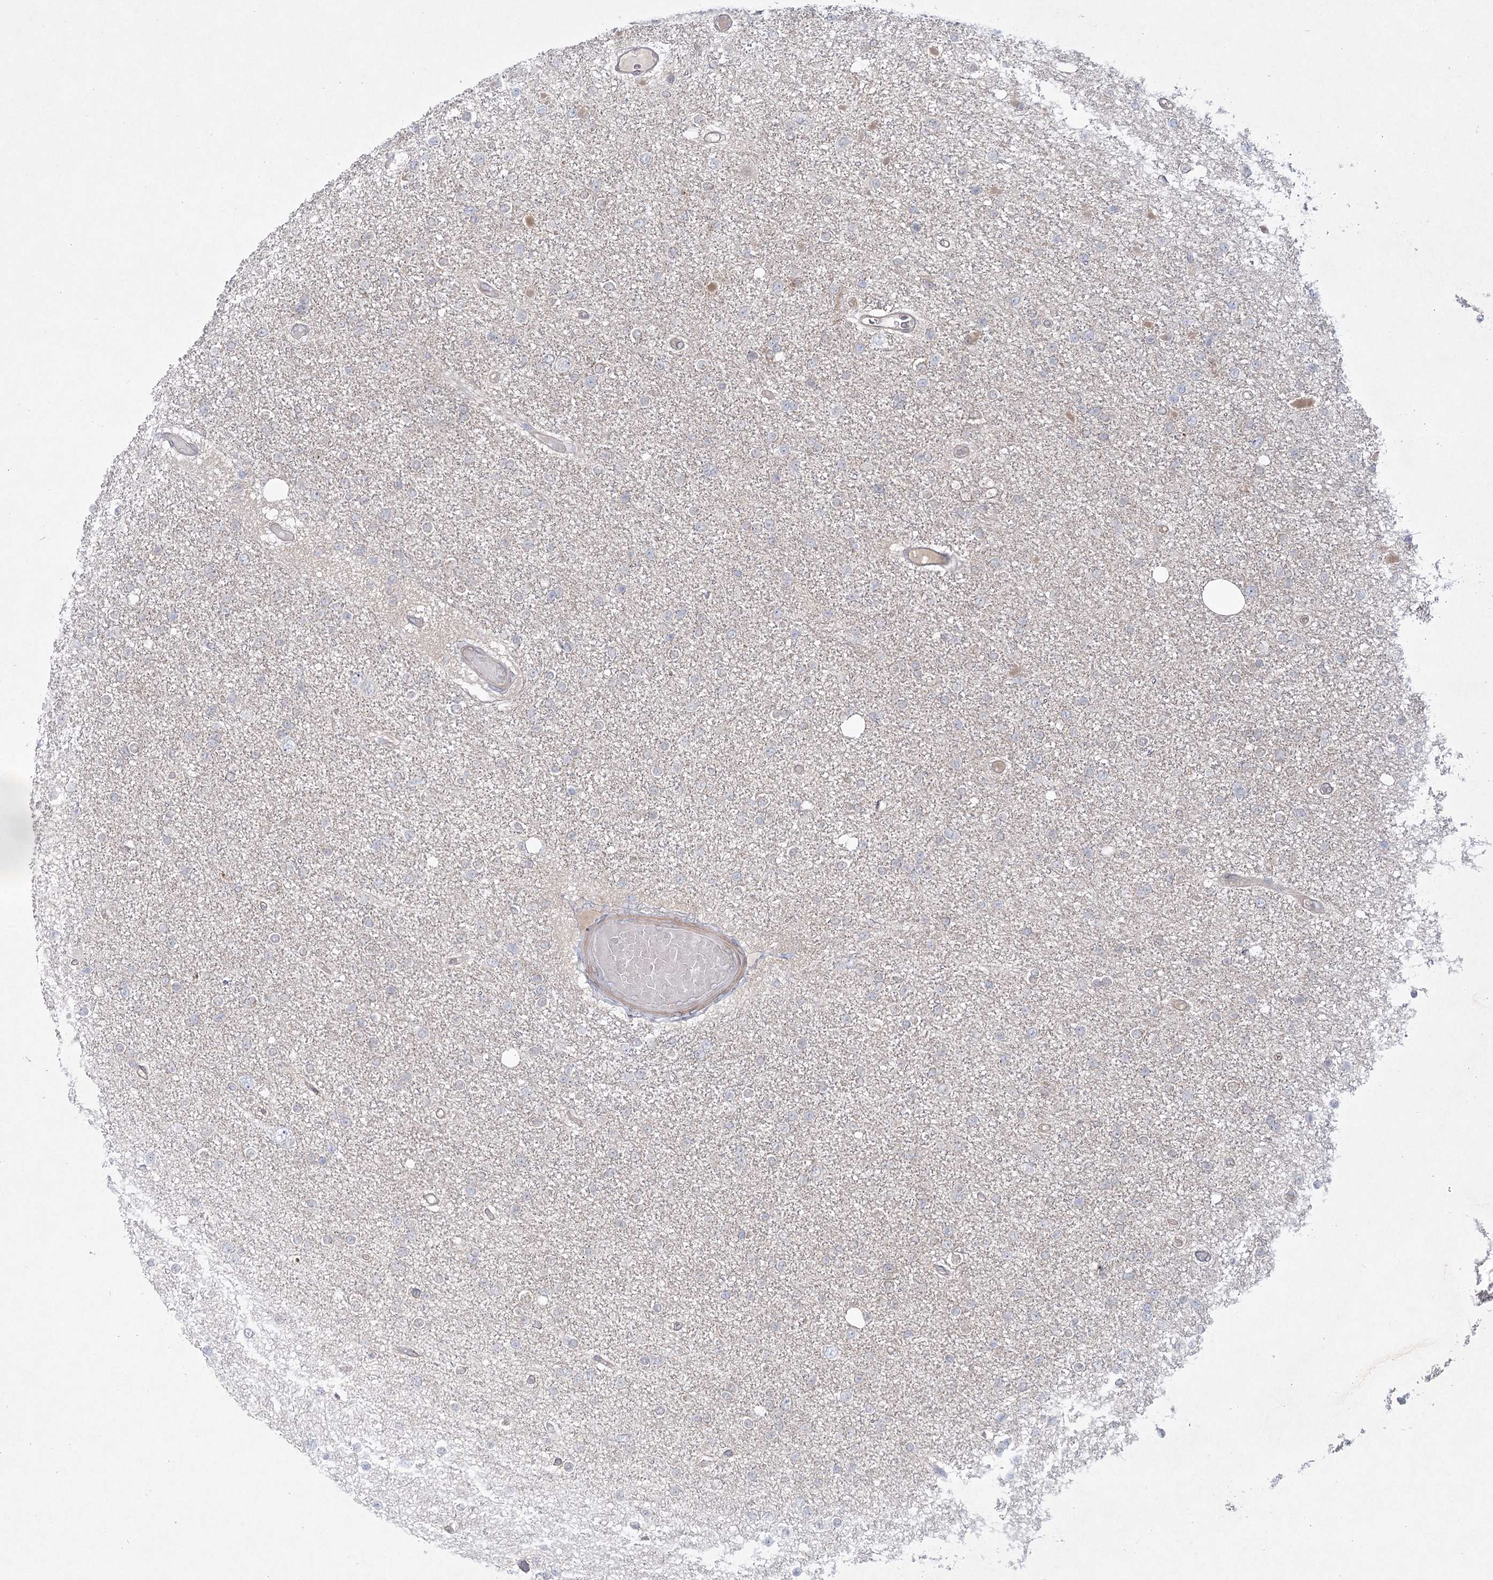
{"staining": {"intensity": "negative", "quantity": "none", "location": "none"}, "tissue": "glioma", "cell_type": "Tumor cells", "image_type": "cancer", "snomed": [{"axis": "morphology", "description": "Glioma, malignant, Low grade"}, {"axis": "topography", "description": "Brain"}], "caption": "Micrograph shows no protein expression in tumor cells of glioma tissue.", "gene": "AAMDC", "patient": {"sex": "female", "age": 22}}